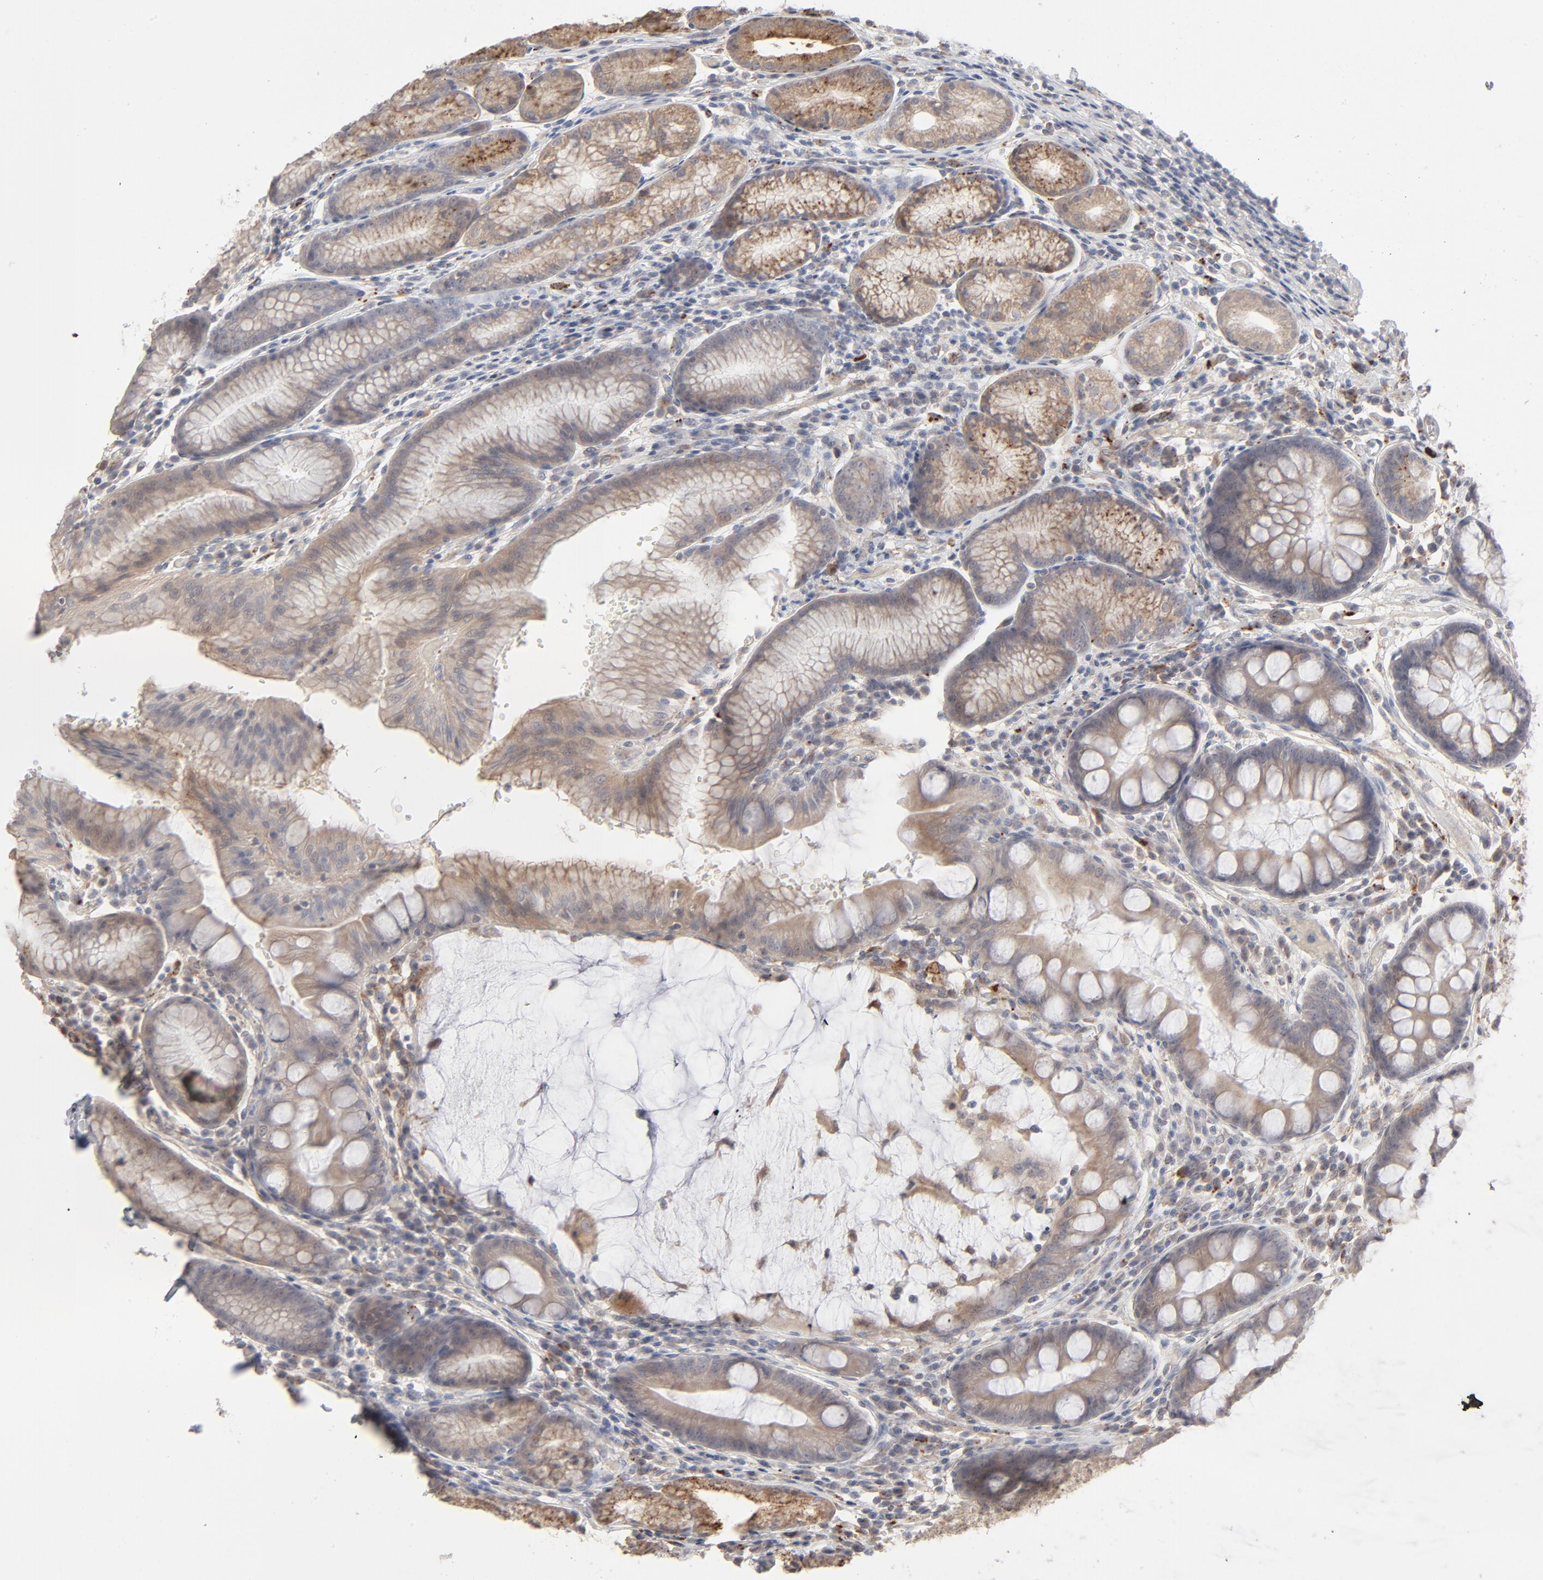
{"staining": {"intensity": "moderate", "quantity": ">75%", "location": "cytoplasmic/membranous"}, "tissue": "stomach", "cell_type": "Glandular cells", "image_type": "normal", "snomed": [{"axis": "morphology", "description": "Normal tissue, NOS"}, {"axis": "morphology", "description": "Inflammation, NOS"}, {"axis": "topography", "description": "Stomach, lower"}], "caption": "DAB immunohistochemical staining of normal stomach demonstrates moderate cytoplasmic/membranous protein staining in about >75% of glandular cells.", "gene": "POMT2", "patient": {"sex": "male", "age": 59}}